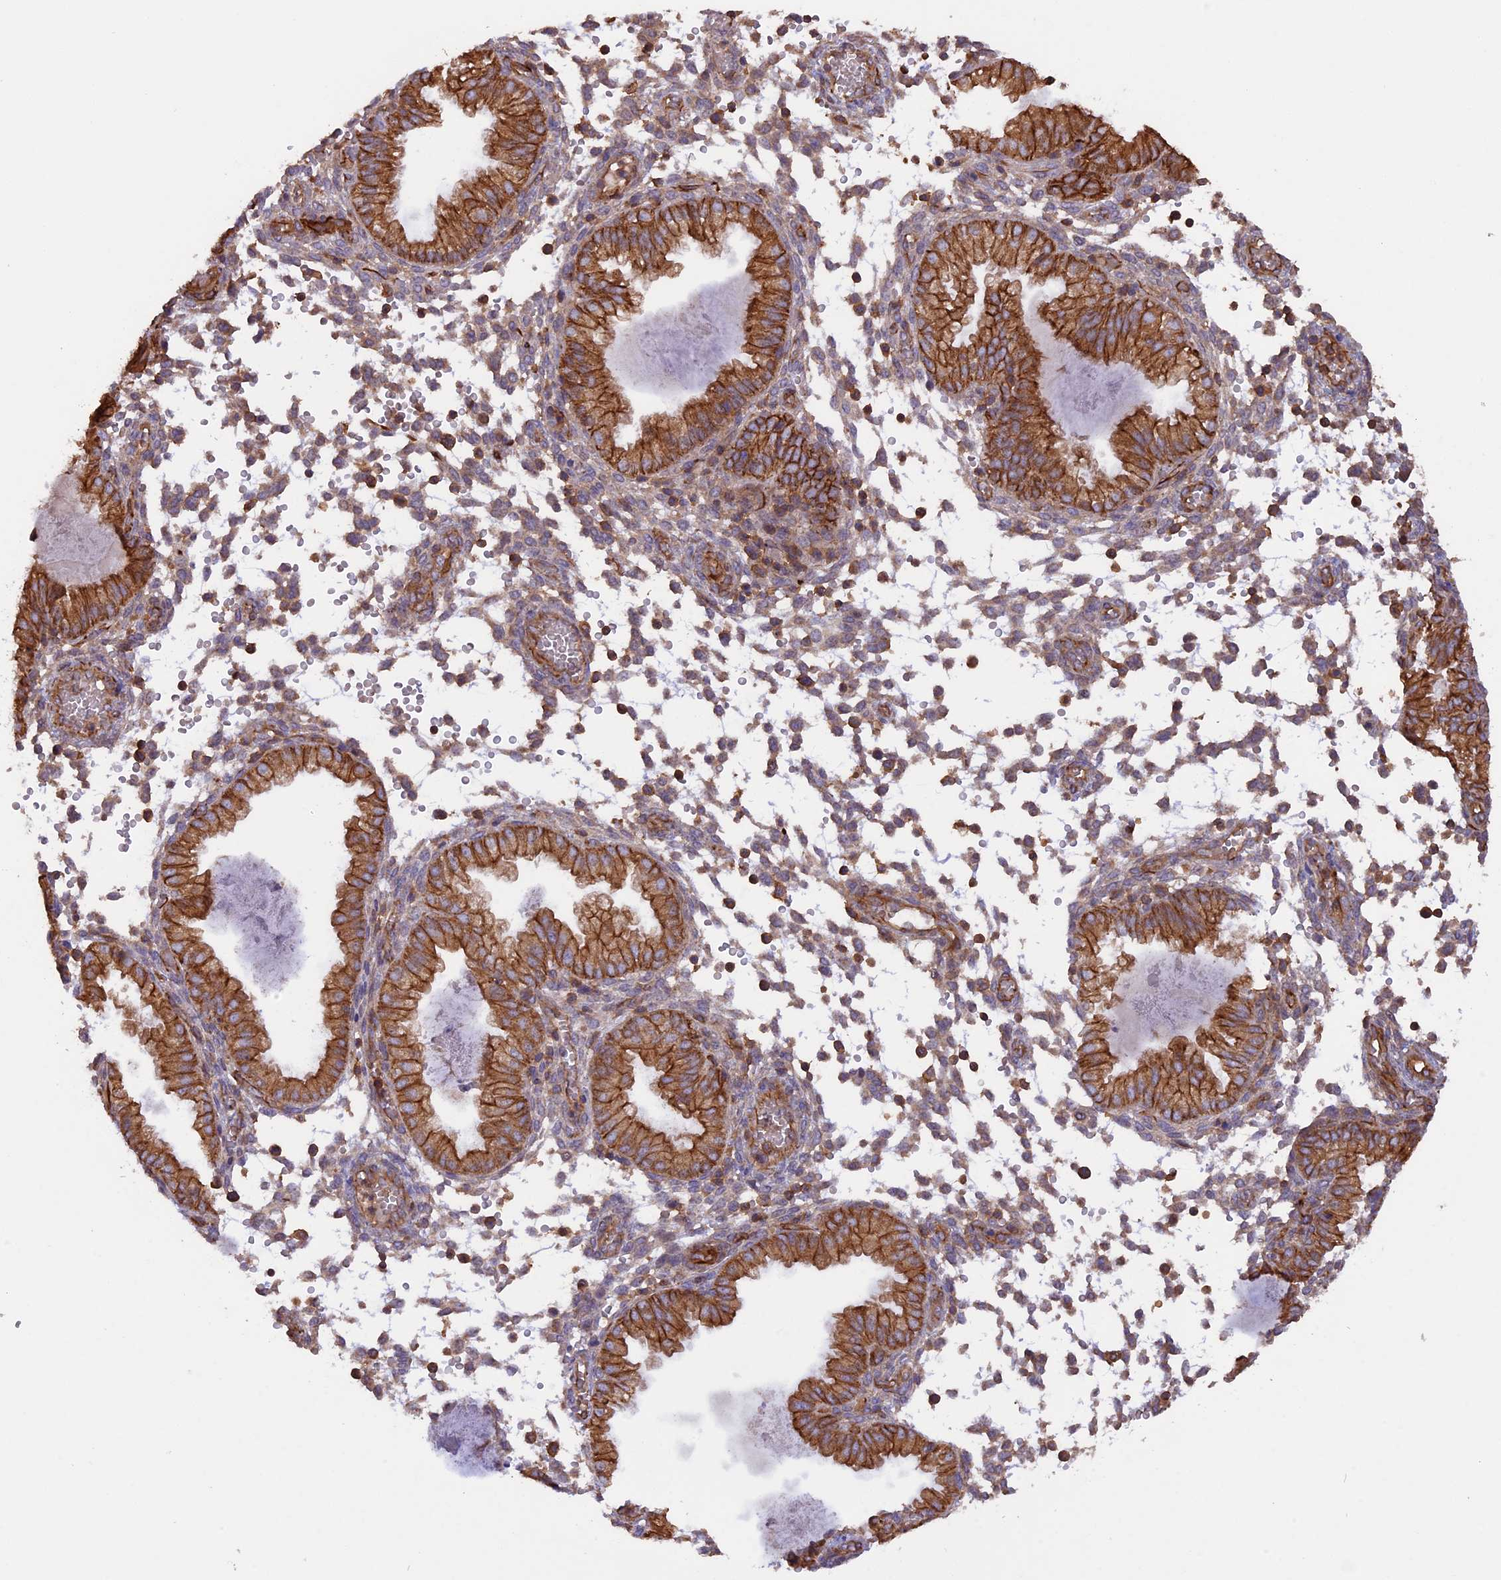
{"staining": {"intensity": "moderate", "quantity": "25%-75%", "location": "cytoplasmic/membranous"}, "tissue": "endometrium", "cell_type": "Cells in endometrial stroma", "image_type": "normal", "snomed": [{"axis": "morphology", "description": "Normal tissue, NOS"}, {"axis": "topography", "description": "Endometrium"}], "caption": "Immunohistochemistry of benign endometrium reveals medium levels of moderate cytoplasmic/membranous expression in about 25%-75% of cells in endometrial stroma. Immunohistochemistry stains the protein of interest in brown and the nuclei are stained blue.", "gene": "GAS8", "patient": {"sex": "female", "age": 33}}